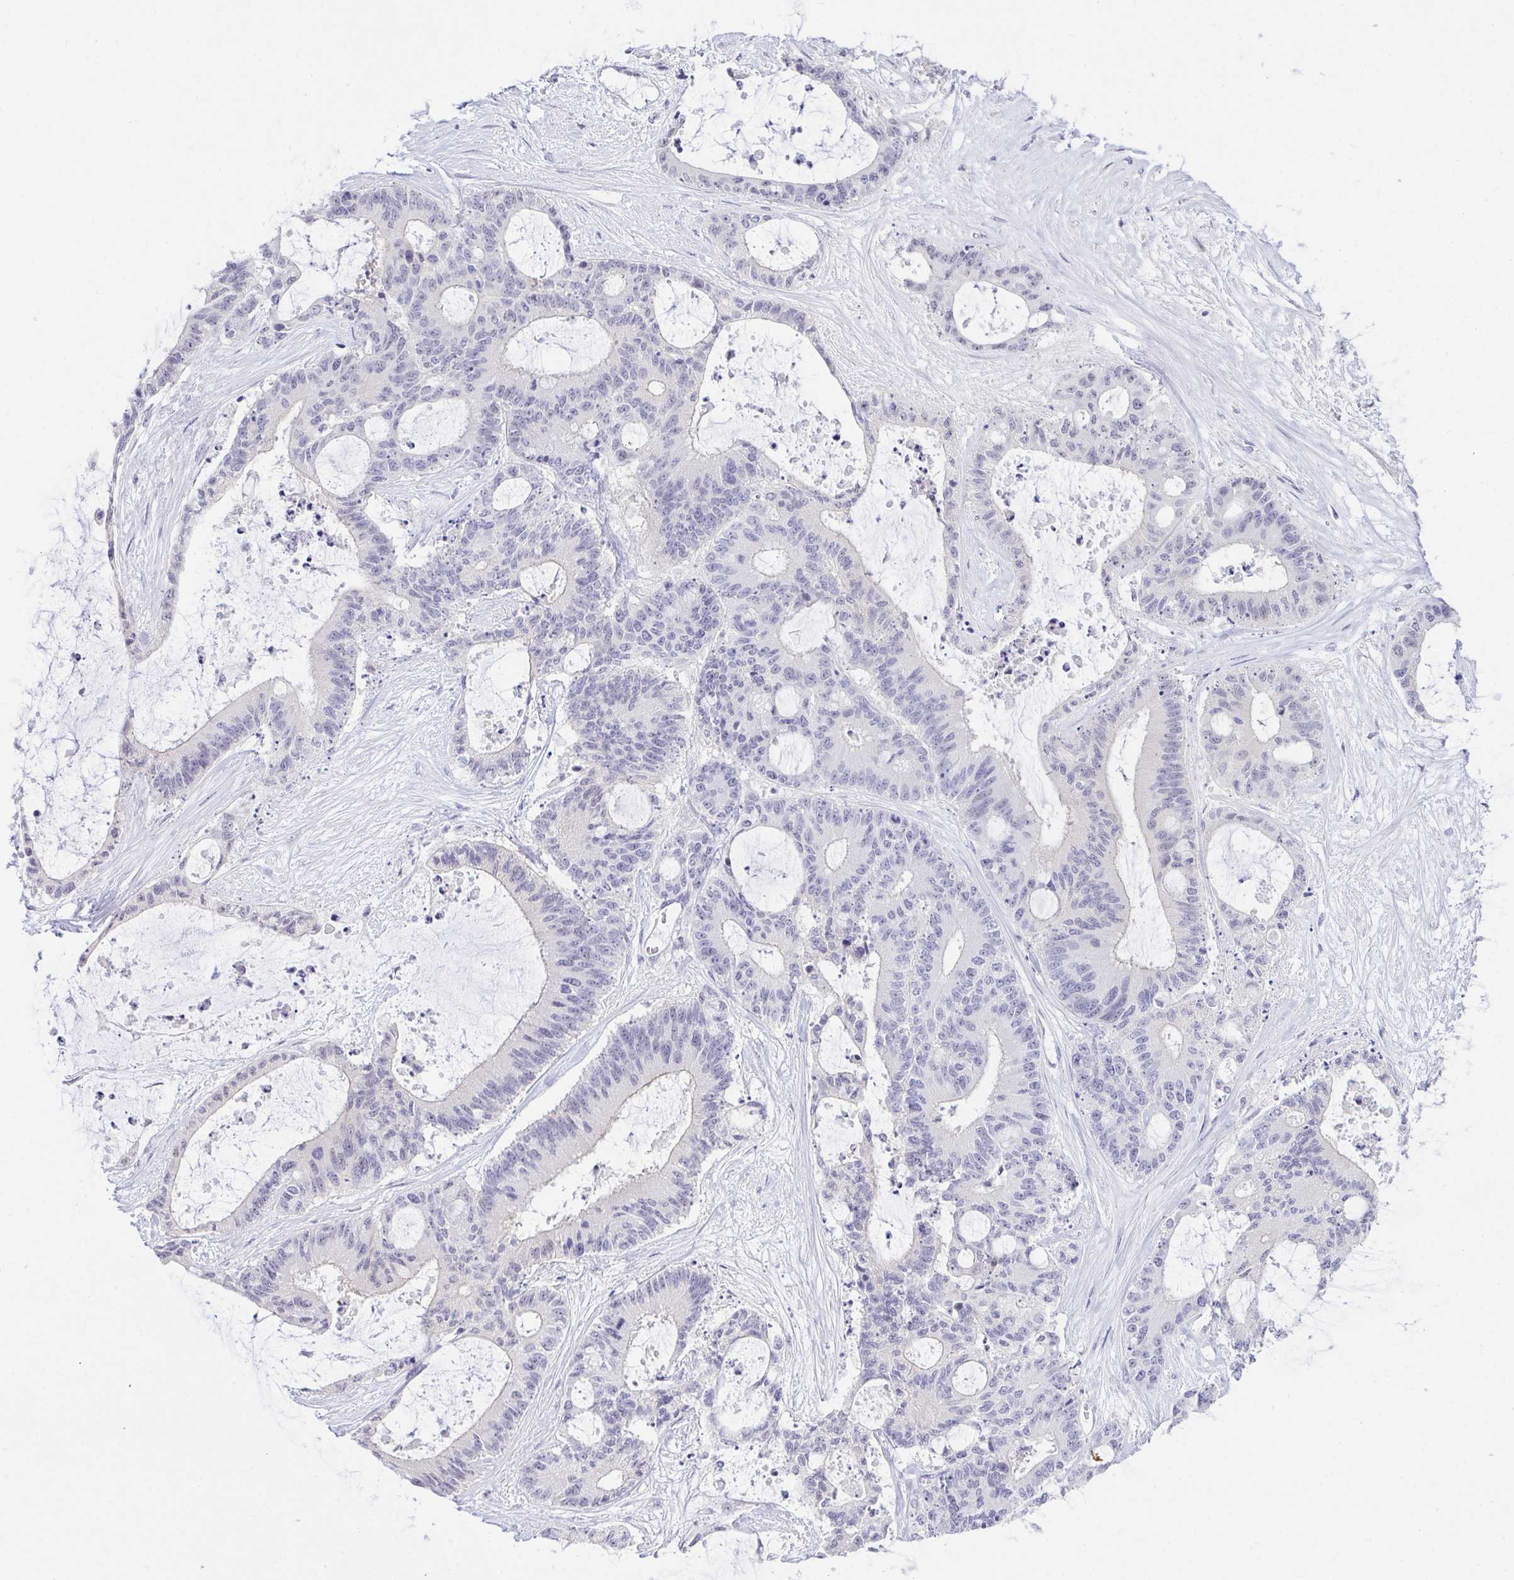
{"staining": {"intensity": "negative", "quantity": "none", "location": "none"}, "tissue": "liver cancer", "cell_type": "Tumor cells", "image_type": "cancer", "snomed": [{"axis": "morphology", "description": "Normal tissue, NOS"}, {"axis": "morphology", "description": "Cholangiocarcinoma"}, {"axis": "topography", "description": "Liver"}, {"axis": "topography", "description": "Peripheral nerve tissue"}], "caption": "This is an immunohistochemistry photomicrograph of human cholangiocarcinoma (liver). There is no positivity in tumor cells.", "gene": "EID3", "patient": {"sex": "female", "age": 73}}